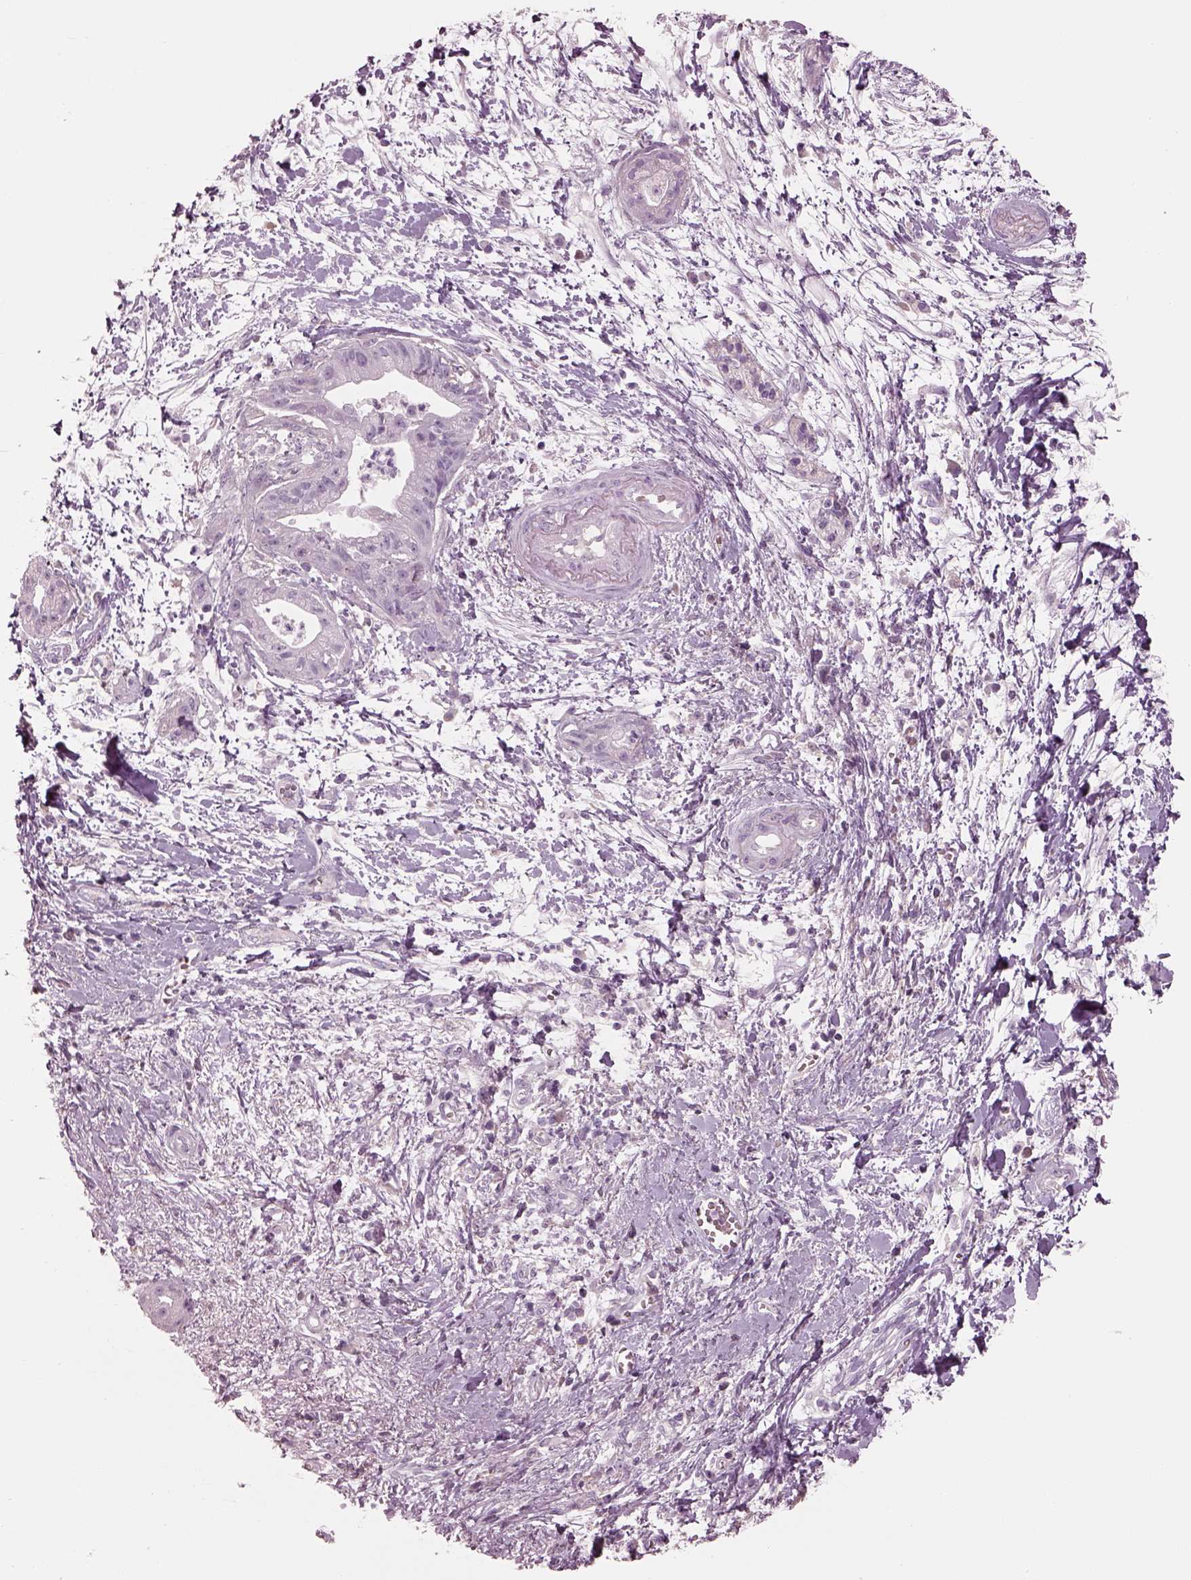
{"staining": {"intensity": "negative", "quantity": "none", "location": "none"}, "tissue": "pancreatic cancer", "cell_type": "Tumor cells", "image_type": "cancer", "snomed": [{"axis": "morphology", "description": "Normal tissue, NOS"}, {"axis": "morphology", "description": "Adenocarcinoma, NOS"}, {"axis": "topography", "description": "Lymph node"}, {"axis": "topography", "description": "Pancreas"}], "caption": "Protein analysis of pancreatic adenocarcinoma displays no significant expression in tumor cells.", "gene": "PACRG", "patient": {"sex": "female", "age": 58}}